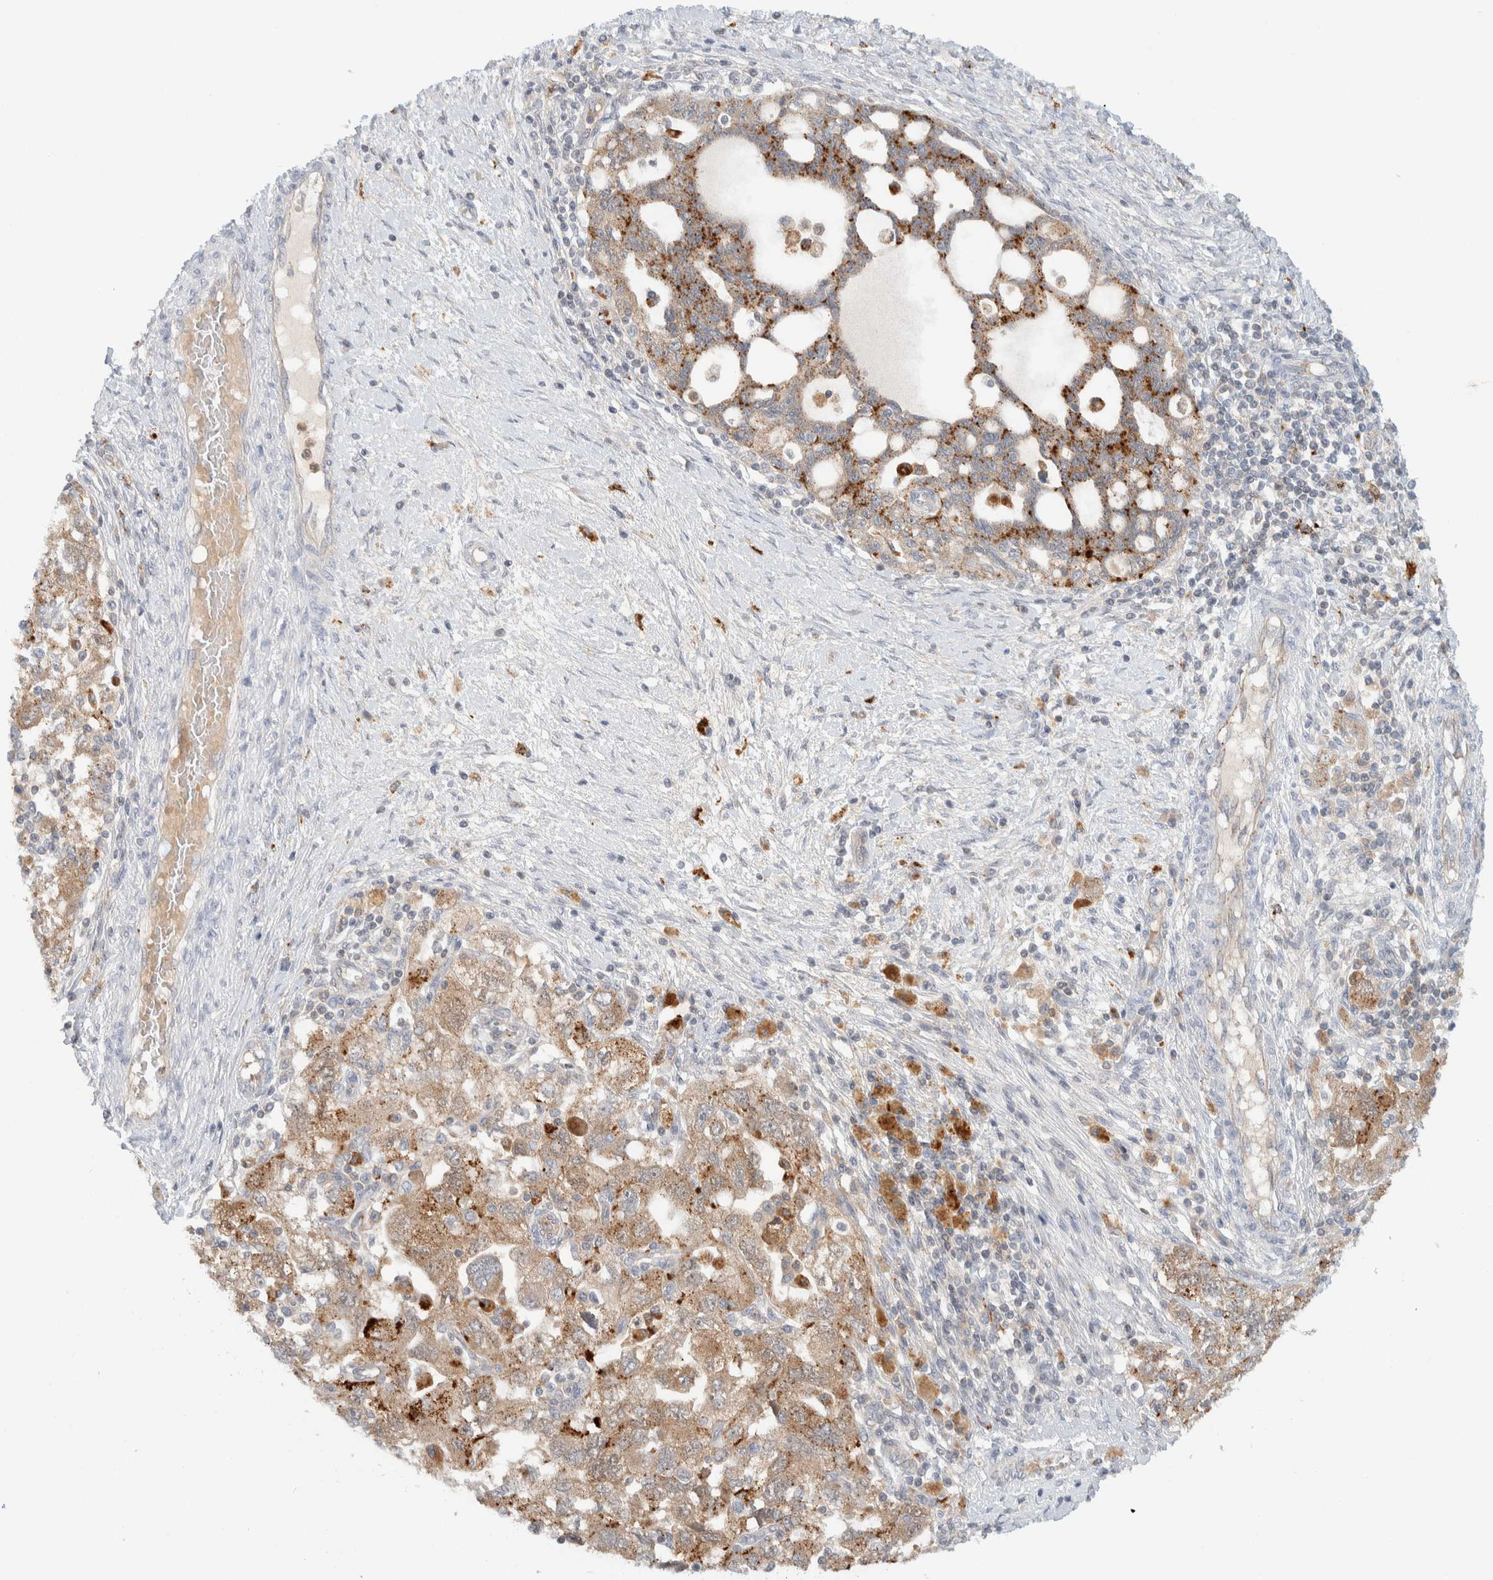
{"staining": {"intensity": "moderate", "quantity": ">75%", "location": "cytoplasmic/membranous"}, "tissue": "ovarian cancer", "cell_type": "Tumor cells", "image_type": "cancer", "snomed": [{"axis": "morphology", "description": "Carcinoma, NOS"}, {"axis": "morphology", "description": "Cystadenocarcinoma, serous, NOS"}, {"axis": "topography", "description": "Ovary"}], "caption": "There is medium levels of moderate cytoplasmic/membranous staining in tumor cells of carcinoma (ovarian), as demonstrated by immunohistochemical staining (brown color).", "gene": "GCLM", "patient": {"sex": "female", "age": 69}}